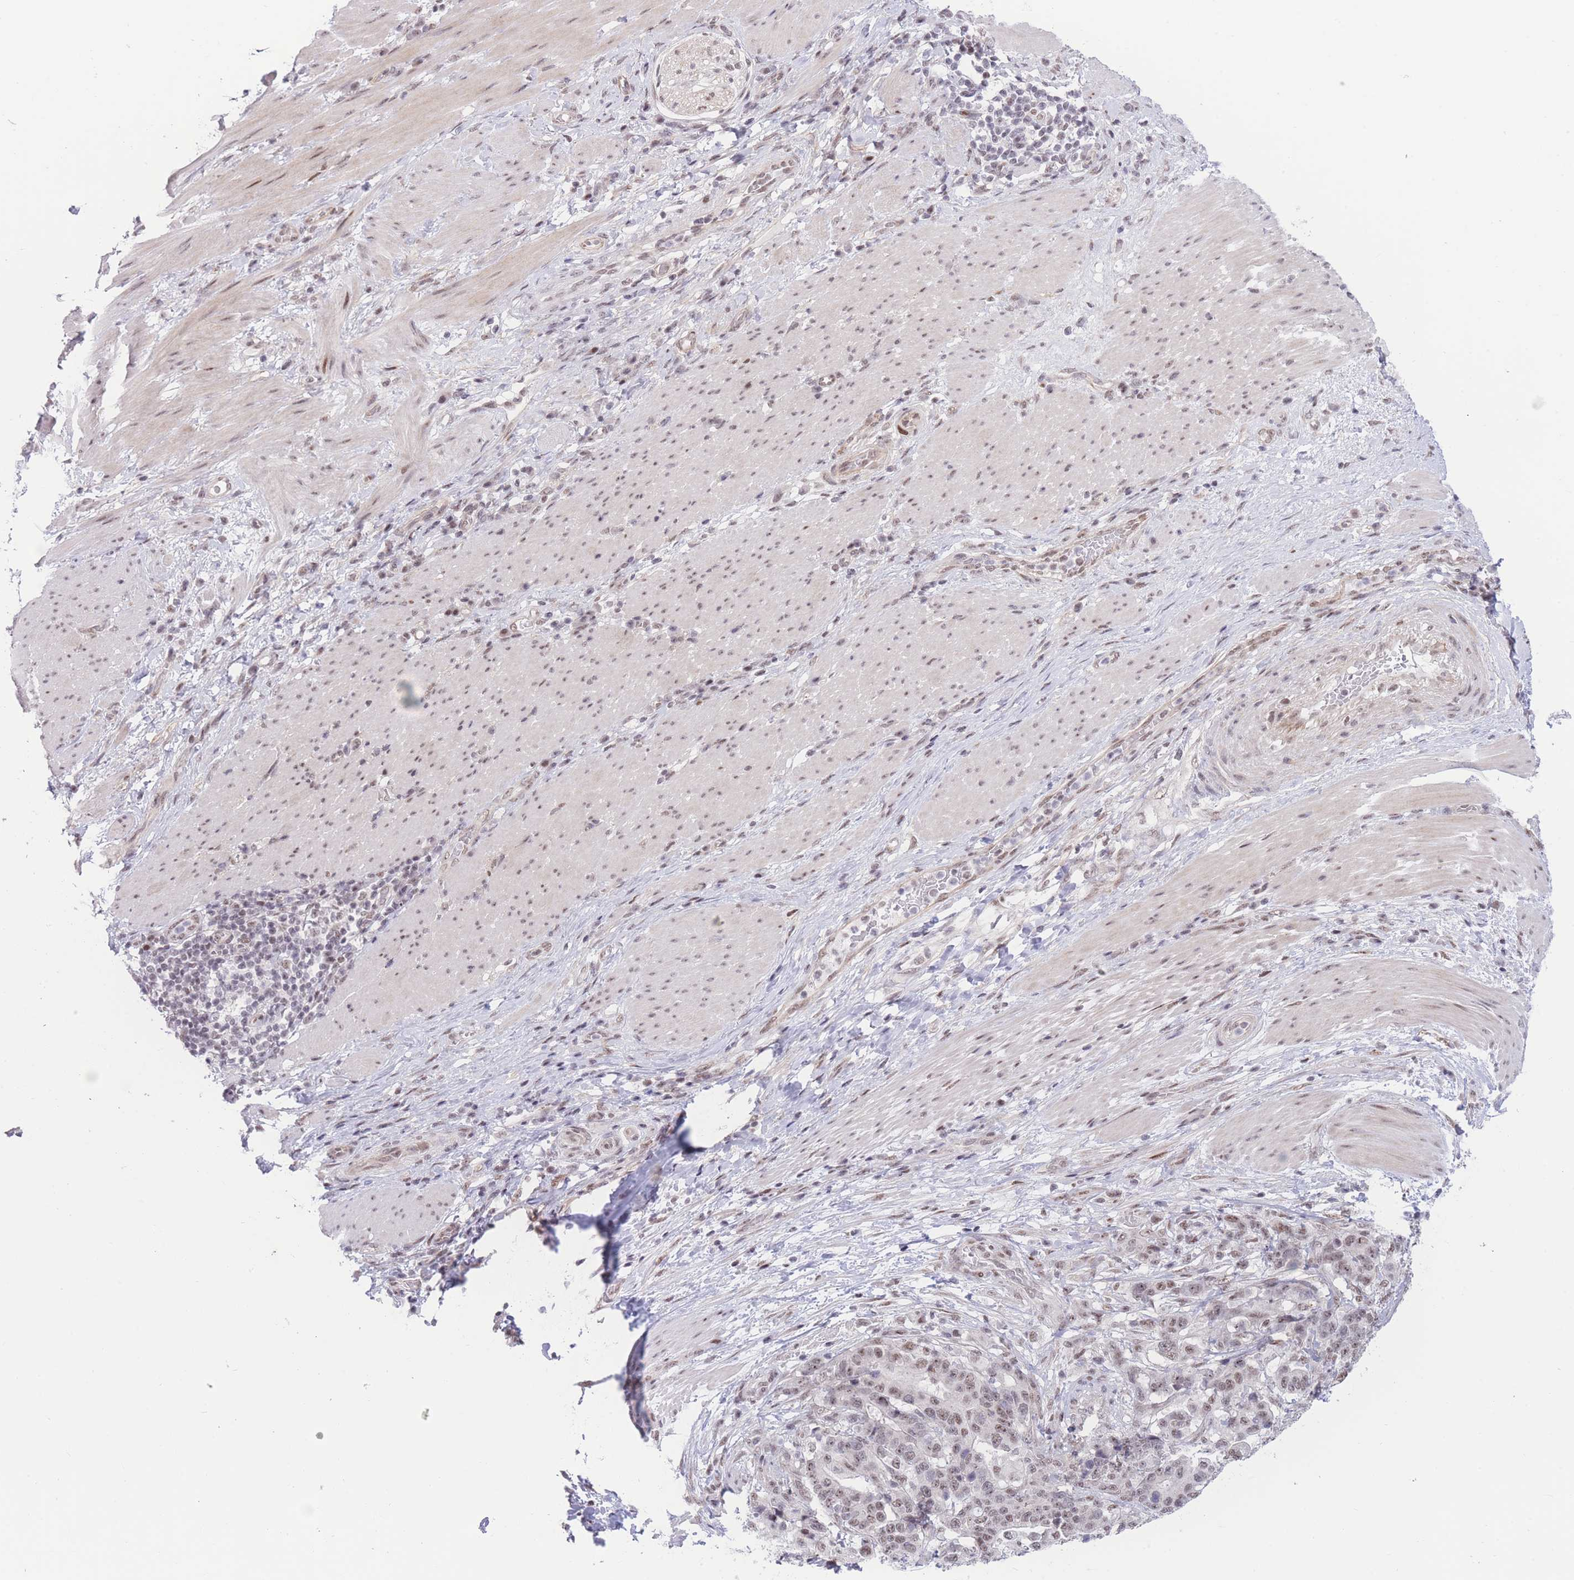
{"staining": {"intensity": "weak", "quantity": "25%-75%", "location": "nuclear"}, "tissue": "stomach cancer", "cell_type": "Tumor cells", "image_type": "cancer", "snomed": [{"axis": "morphology", "description": "Normal tissue, NOS"}, {"axis": "morphology", "description": "Adenocarcinoma, NOS"}, {"axis": "topography", "description": "Stomach"}], "caption": "Adenocarcinoma (stomach) stained for a protein (brown) shows weak nuclear positive positivity in about 25%-75% of tumor cells.", "gene": "PCIF1", "patient": {"sex": "female", "age": 64}}